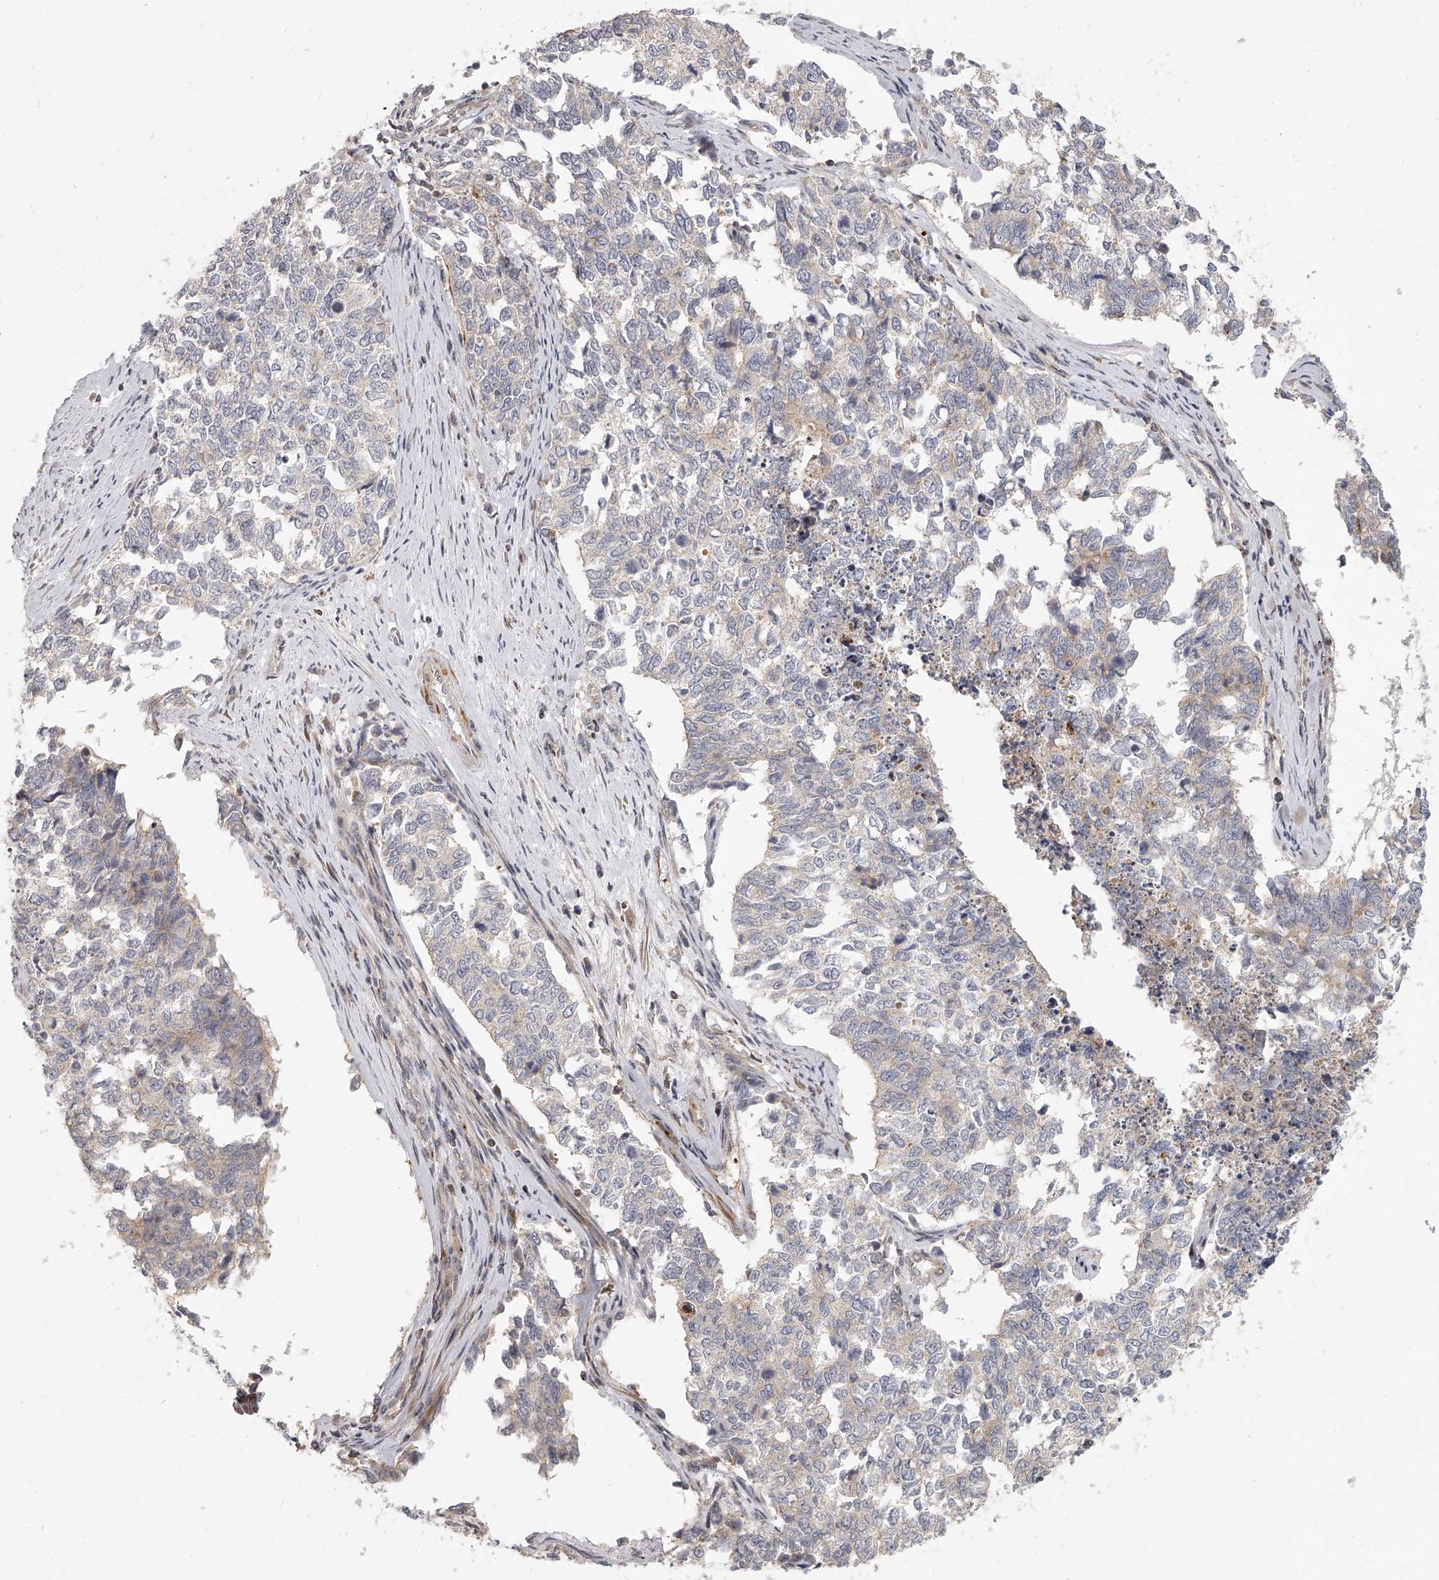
{"staining": {"intensity": "negative", "quantity": "none", "location": "none"}, "tissue": "cervical cancer", "cell_type": "Tumor cells", "image_type": "cancer", "snomed": [{"axis": "morphology", "description": "Squamous cell carcinoma, NOS"}, {"axis": "topography", "description": "Cervix"}], "caption": "The micrograph reveals no staining of tumor cells in squamous cell carcinoma (cervical).", "gene": "SLC37A1", "patient": {"sex": "female", "age": 63}}